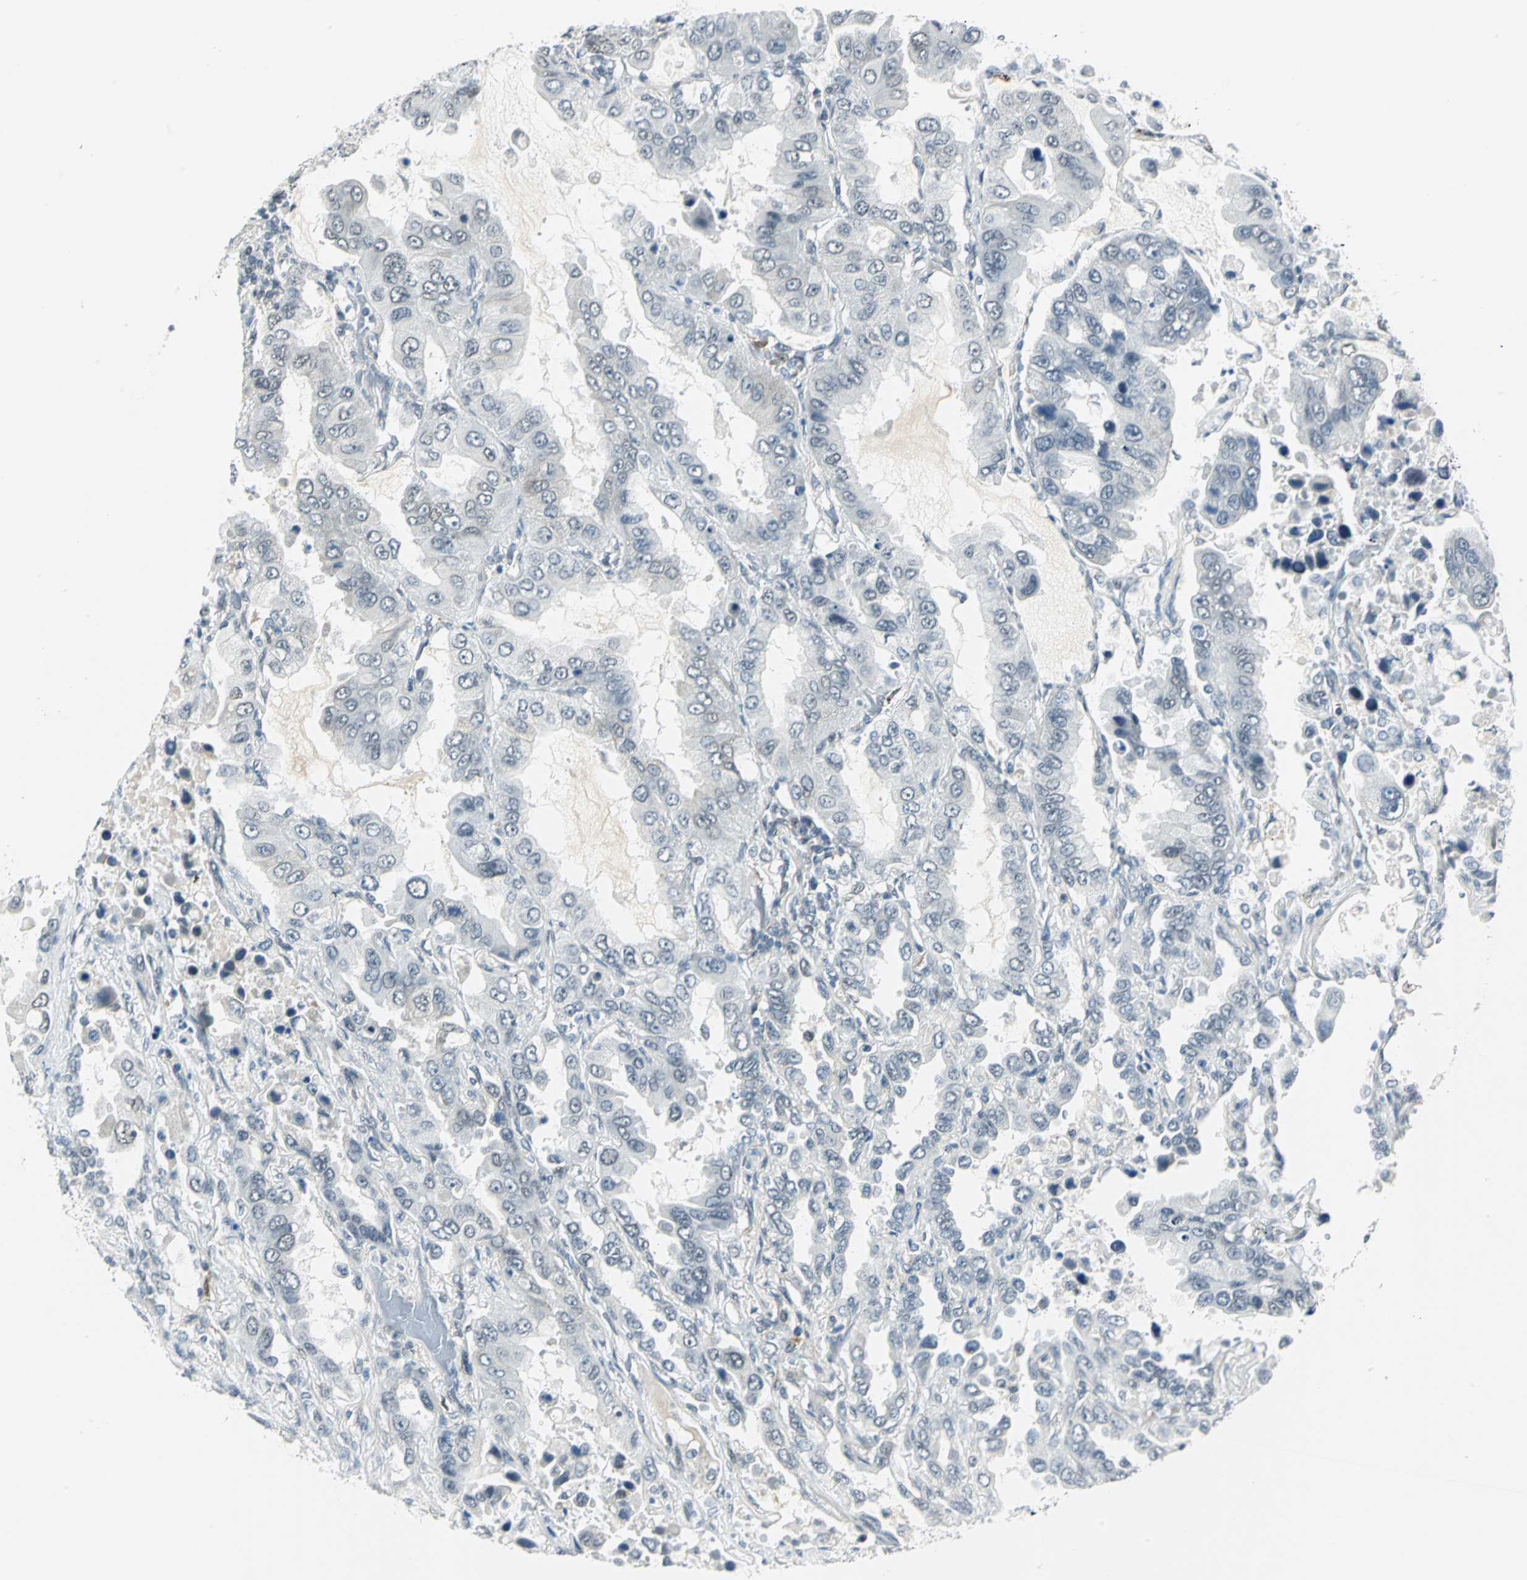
{"staining": {"intensity": "weak", "quantity": "<25%", "location": "cytoplasmic/membranous"}, "tissue": "lung cancer", "cell_type": "Tumor cells", "image_type": "cancer", "snomed": [{"axis": "morphology", "description": "Adenocarcinoma, NOS"}, {"axis": "topography", "description": "Lung"}], "caption": "The photomicrograph reveals no significant staining in tumor cells of lung cancer (adenocarcinoma). Nuclei are stained in blue.", "gene": "MTMR10", "patient": {"sex": "male", "age": 64}}